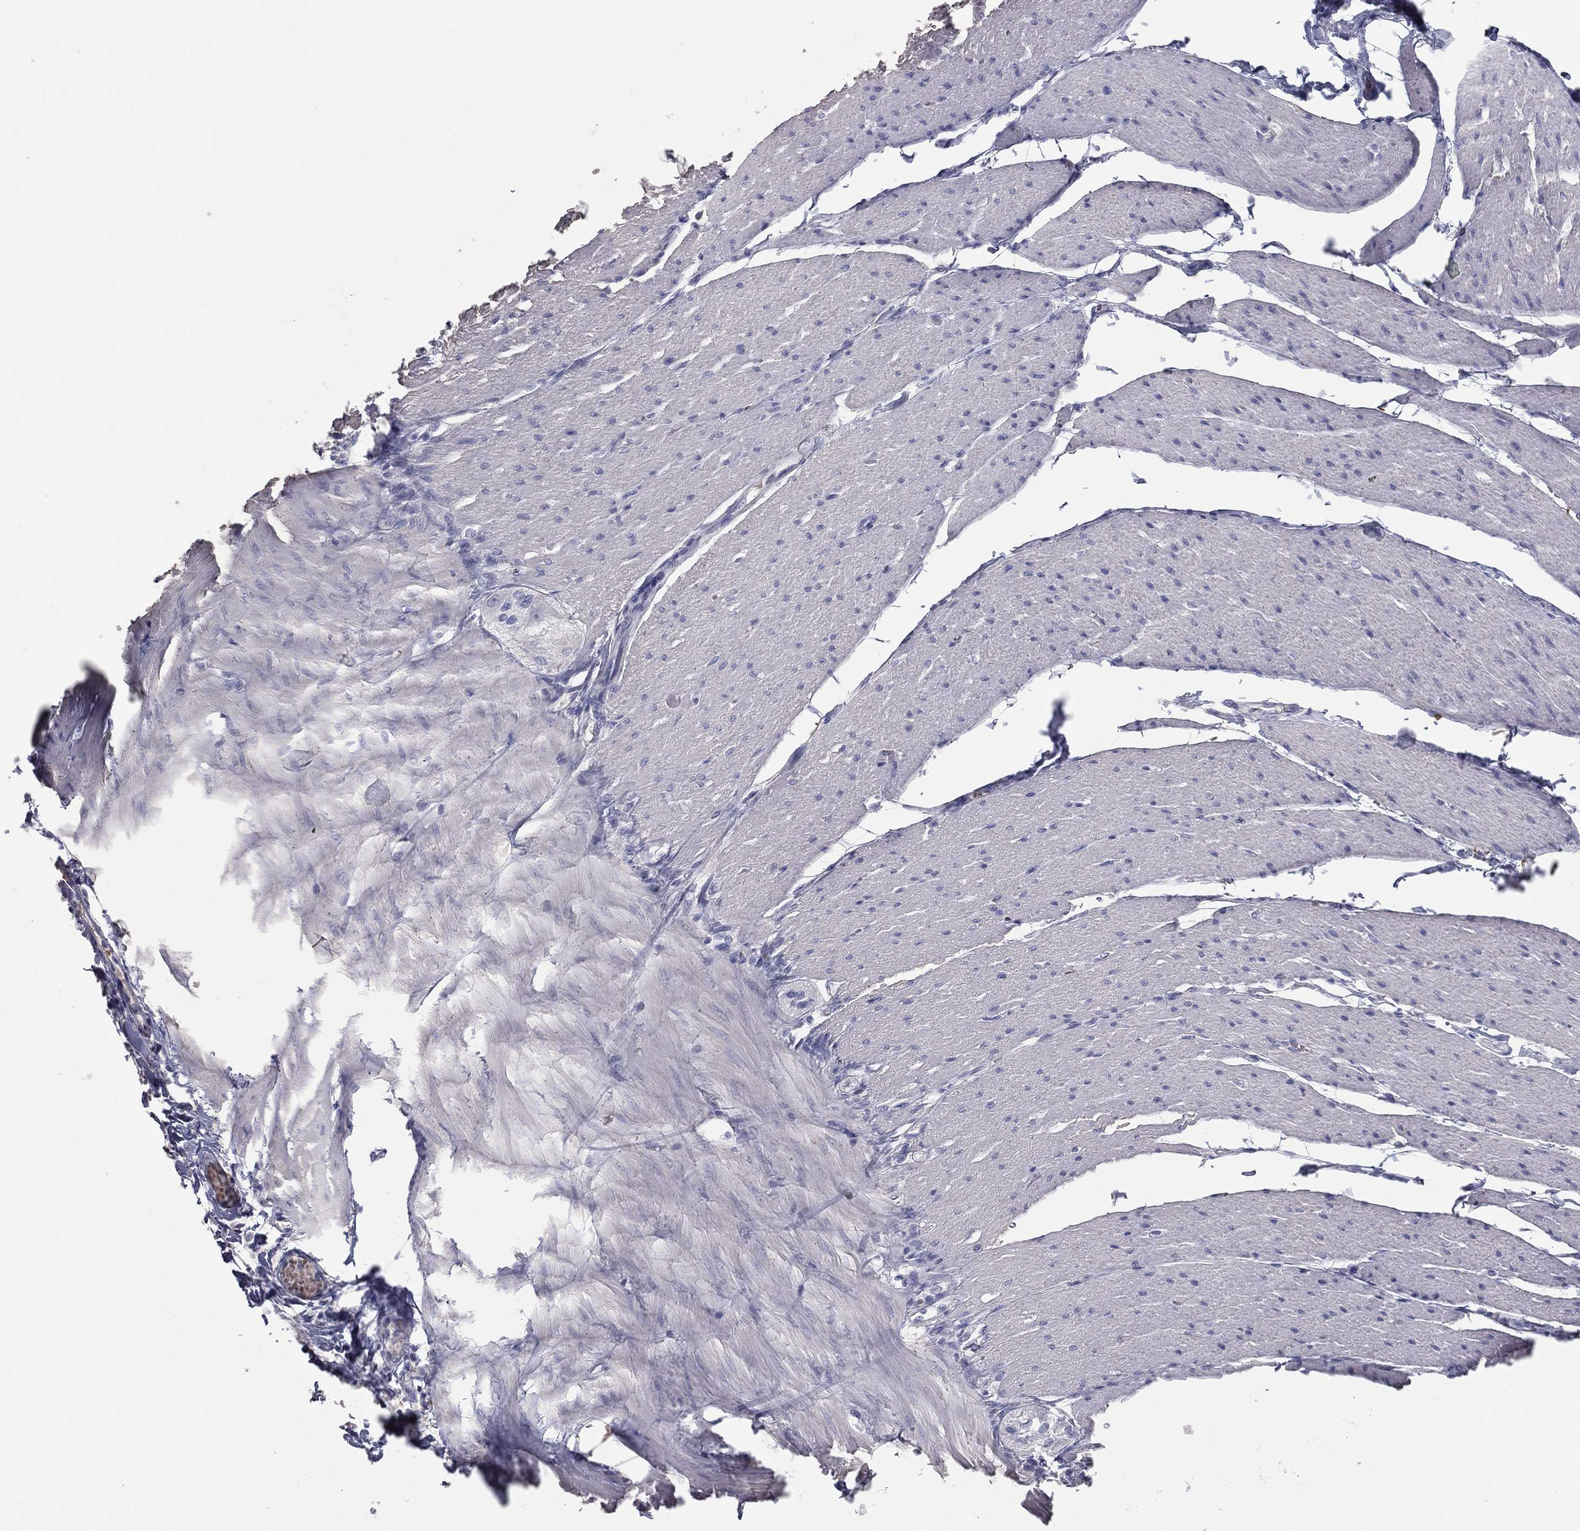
{"staining": {"intensity": "negative", "quantity": "none", "location": "none"}, "tissue": "adipose tissue", "cell_type": "Adipocytes", "image_type": "normal", "snomed": [{"axis": "morphology", "description": "Normal tissue, NOS"}, {"axis": "topography", "description": "Smooth muscle"}, {"axis": "topography", "description": "Duodenum"}, {"axis": "topography", "description": "Peripheral nerve tissue"}], "caption": "DAB immunohistochemical staining of normal human adipose tissue reveals no significant staining in adipocytes. Nuclei are stained in blue.", "gene": "ESX1", "patient": {"sex": "female", "age": 61}}